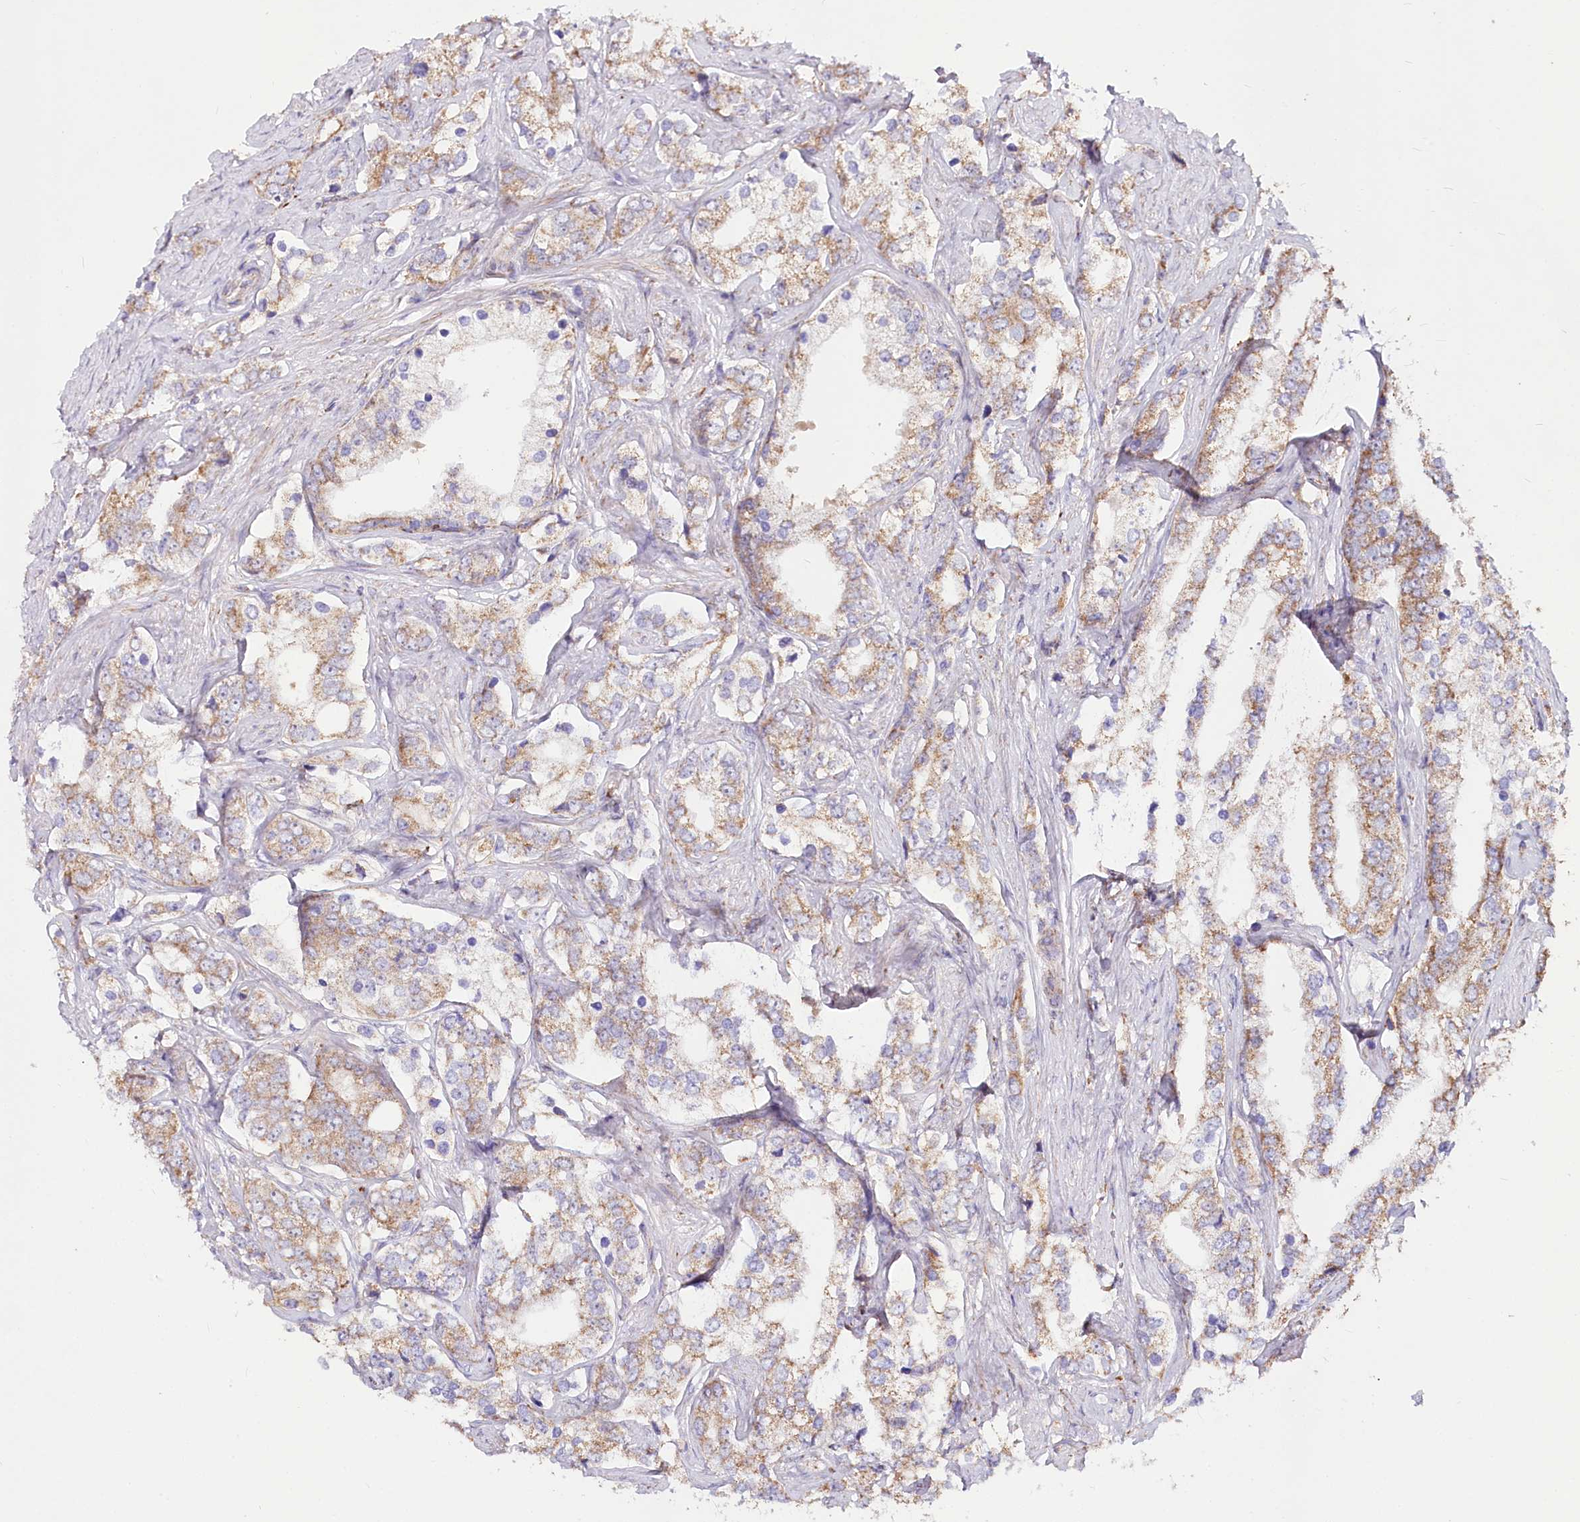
{"staining": {"intensity": "weak", "quantity": ">75%", "location": "cytoplasmic/membranous"}, "tissue": "prostate cancer", "cell_type": "Tumor cells", "image_type": "cancer", "snomed": [{"axis": "morphology", "description": "Adenocarcinoma, High grade"}, {"axis": "topography", "description": "Prostate"}], "caption": "This image displays prostate cancer stained with IHC to label a protein in brown. The cytoplasmic/membranous of tumor cells show weak positivity for the protein. Nuclei are counter-stained blue.", "gene": "TASOR2", "patient": {"sex": "male", "age": 66}}